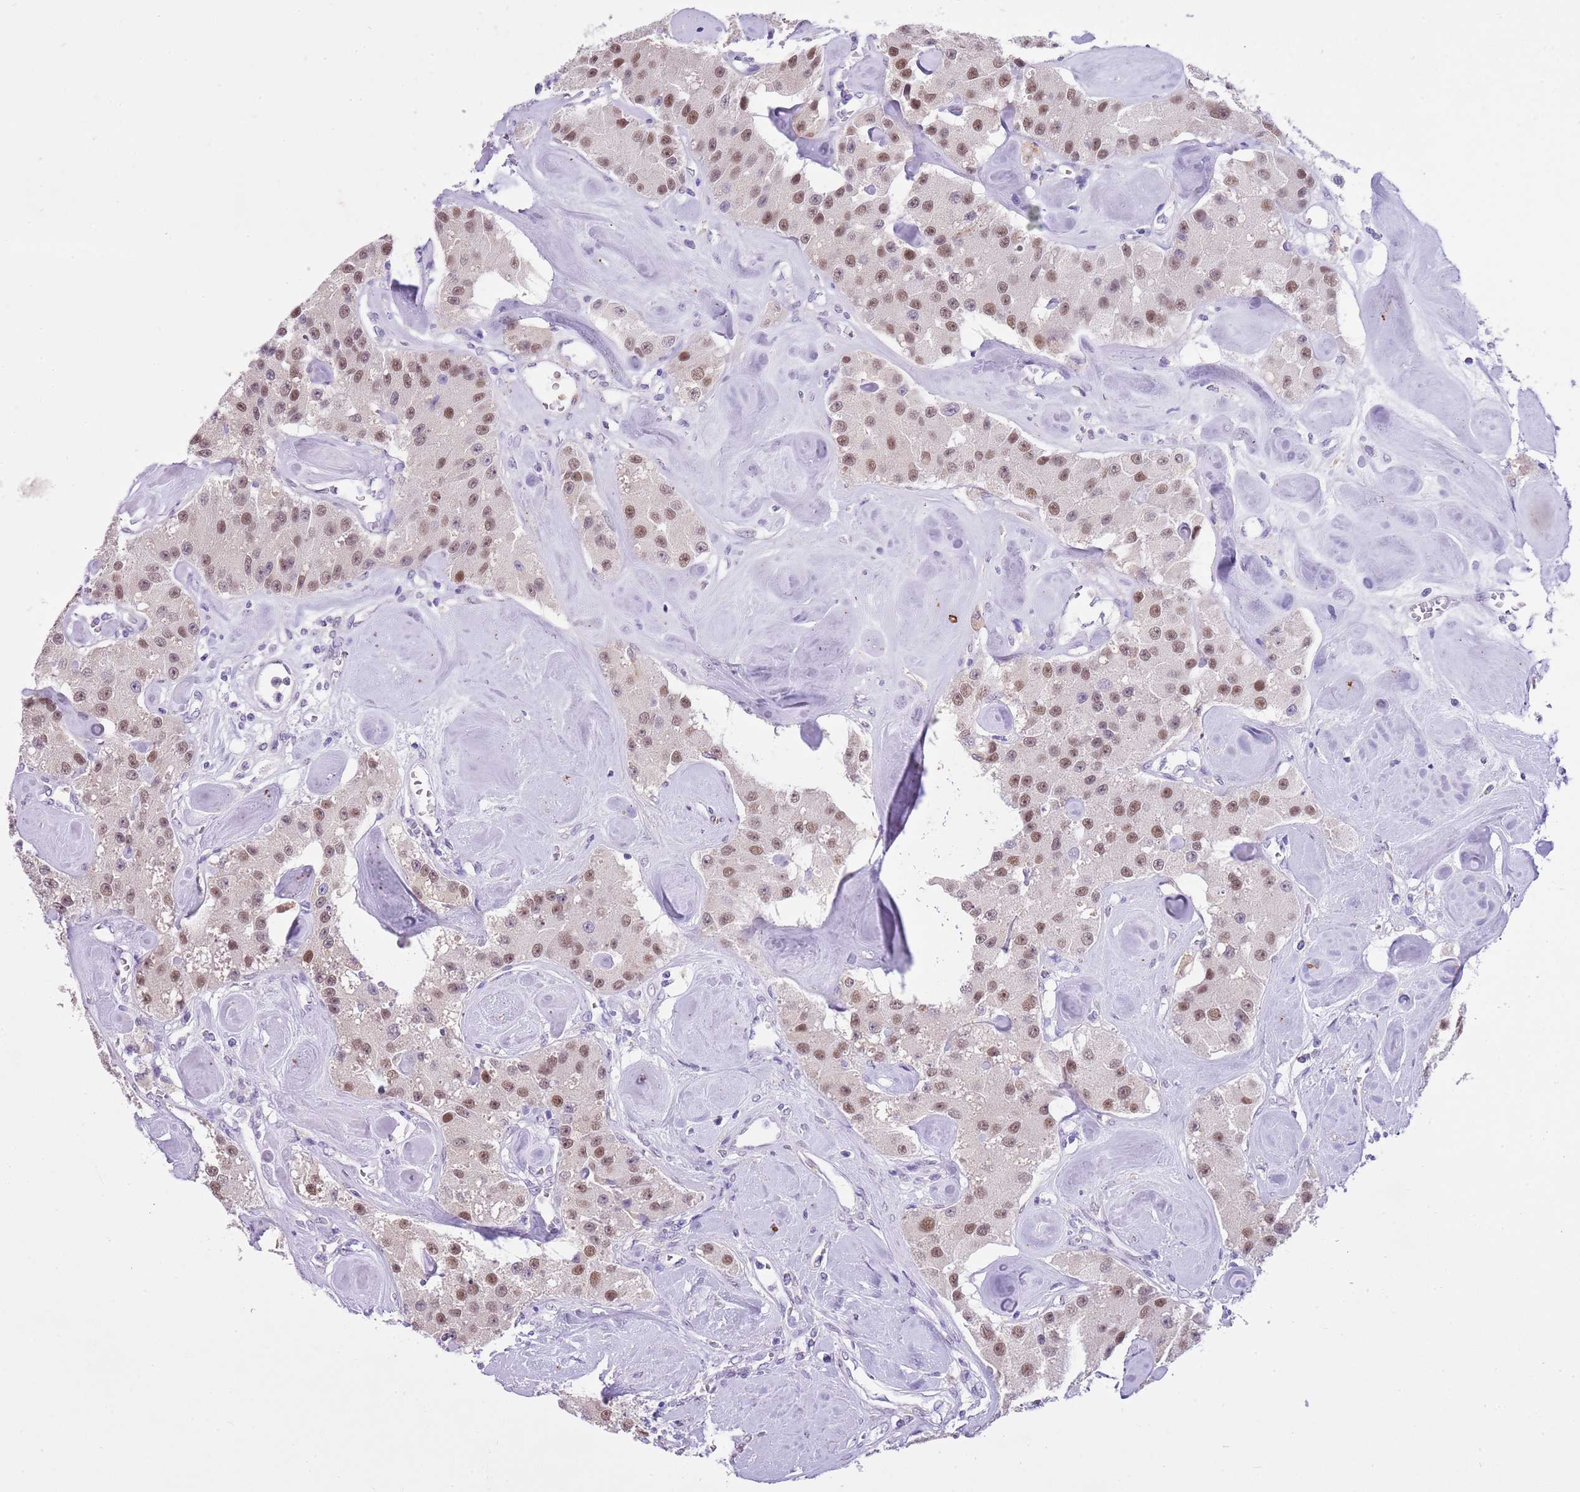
{"staining": {"intensity": "moderate", "quantity": "25%-75%", "location": "nuclear"}, "tissue": "carcinoid", "cell_type": "Tumor cells", "image_type": "cancer", "snomed": [{"axis": "morphology", "description": "Carcinoid, malignant, NOS"}, {"axis": "topography", "description": "Pancreas"}], "caption": "IHC (DAB (3,3'-diaminobenzidine)) staining of human carcinoid reveals moderate nuclear protein expression in about 25%-75% of tumor cells.", "gene": "PPP1R17", "patient": {"sex": "male", "age": 41}}